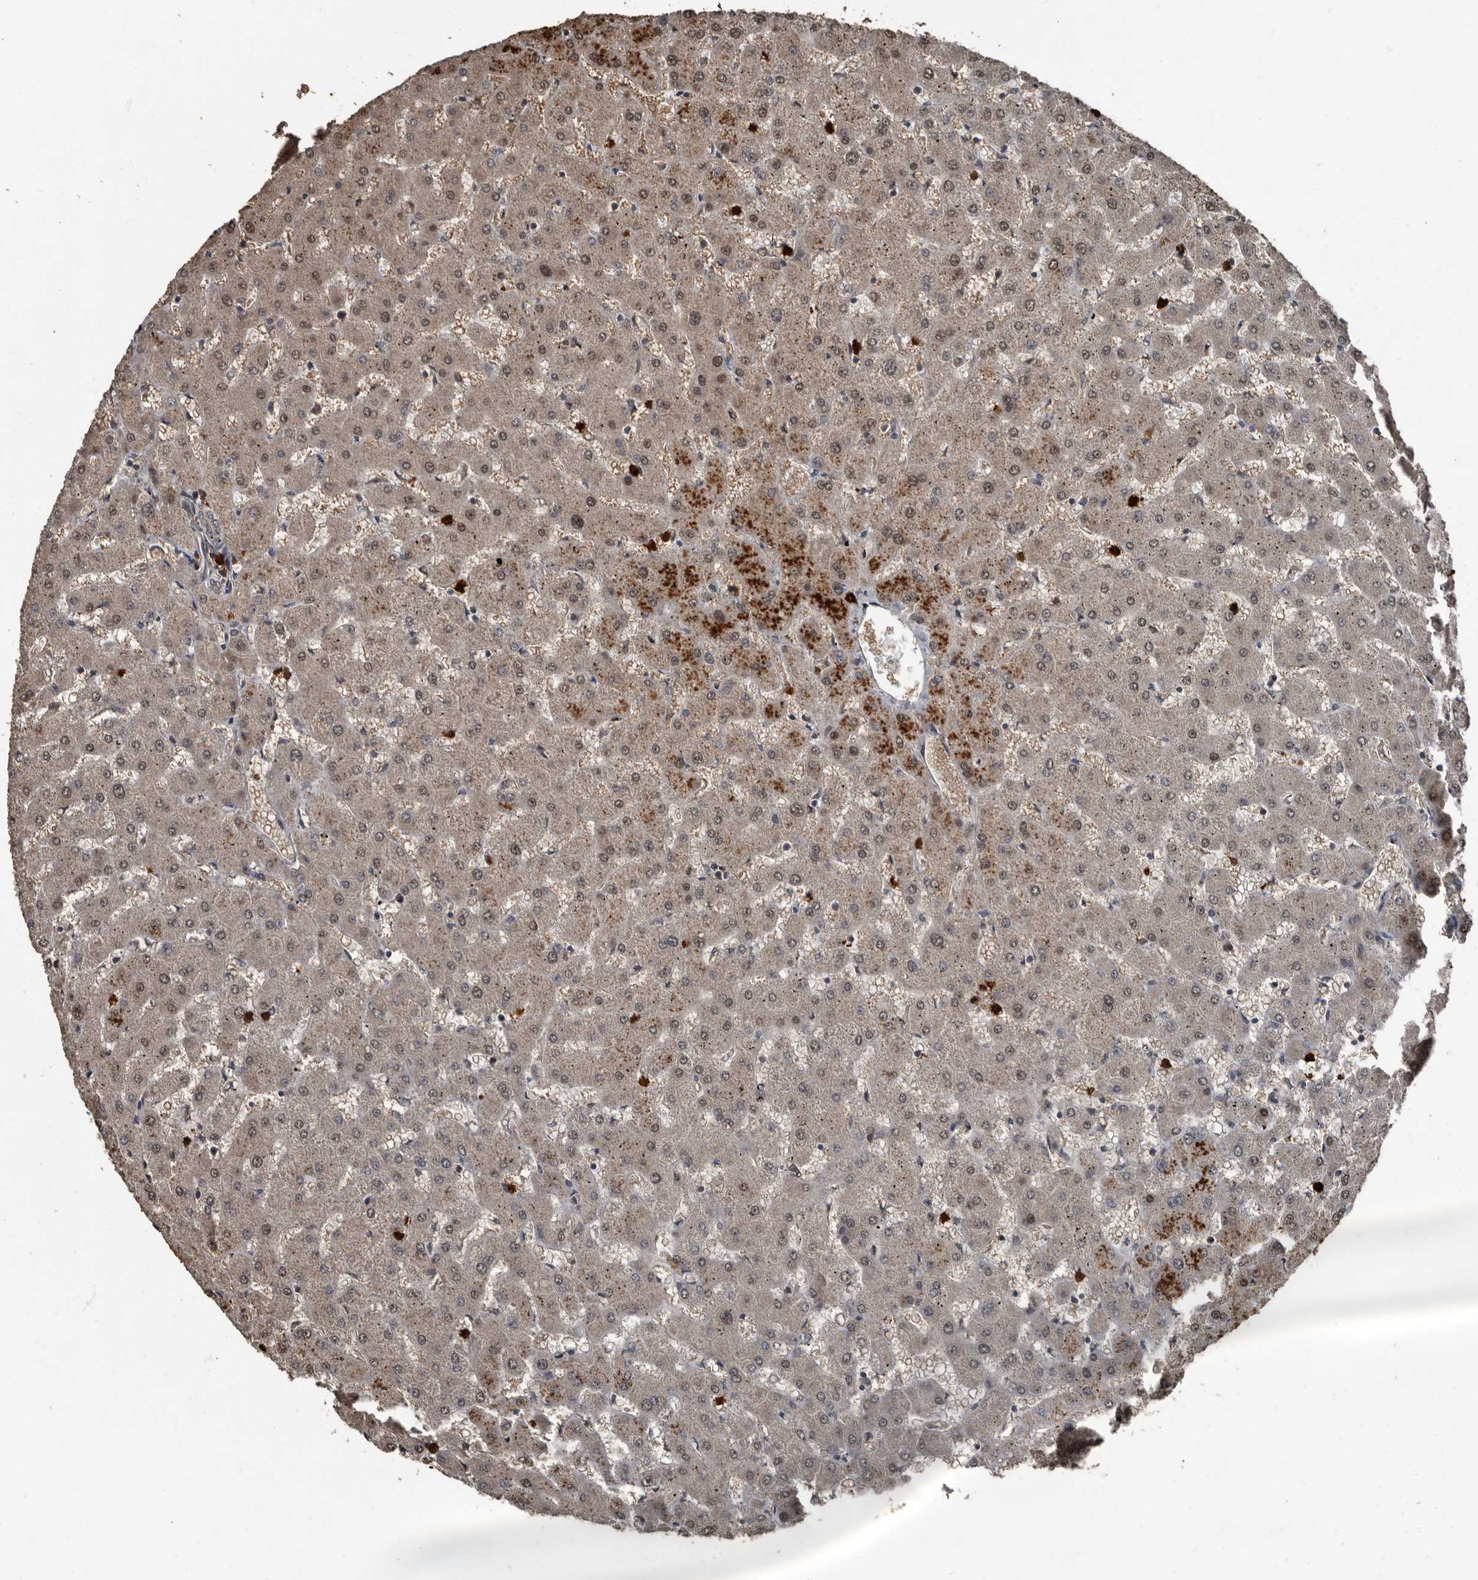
{"staining": {"intensity": "negative", "quantity": "none", "location": "none"}, "tissue": "liver", "cell_type": "Cholangiocytes", "image_type": "normal", "snomed": [{"axis": "morphology", "description": "Normal tissue, NOS"}, {"axis": "topography", "description": "Liver"}], "caption": "Protein analysis of benign liver shows no significant expression in cholangiocytes. (Immunohistochemistry (ihc), brightfield microscopy, high magnification).", "gene": "FSBP", "patient": {"sex": "female", "age": 63}}